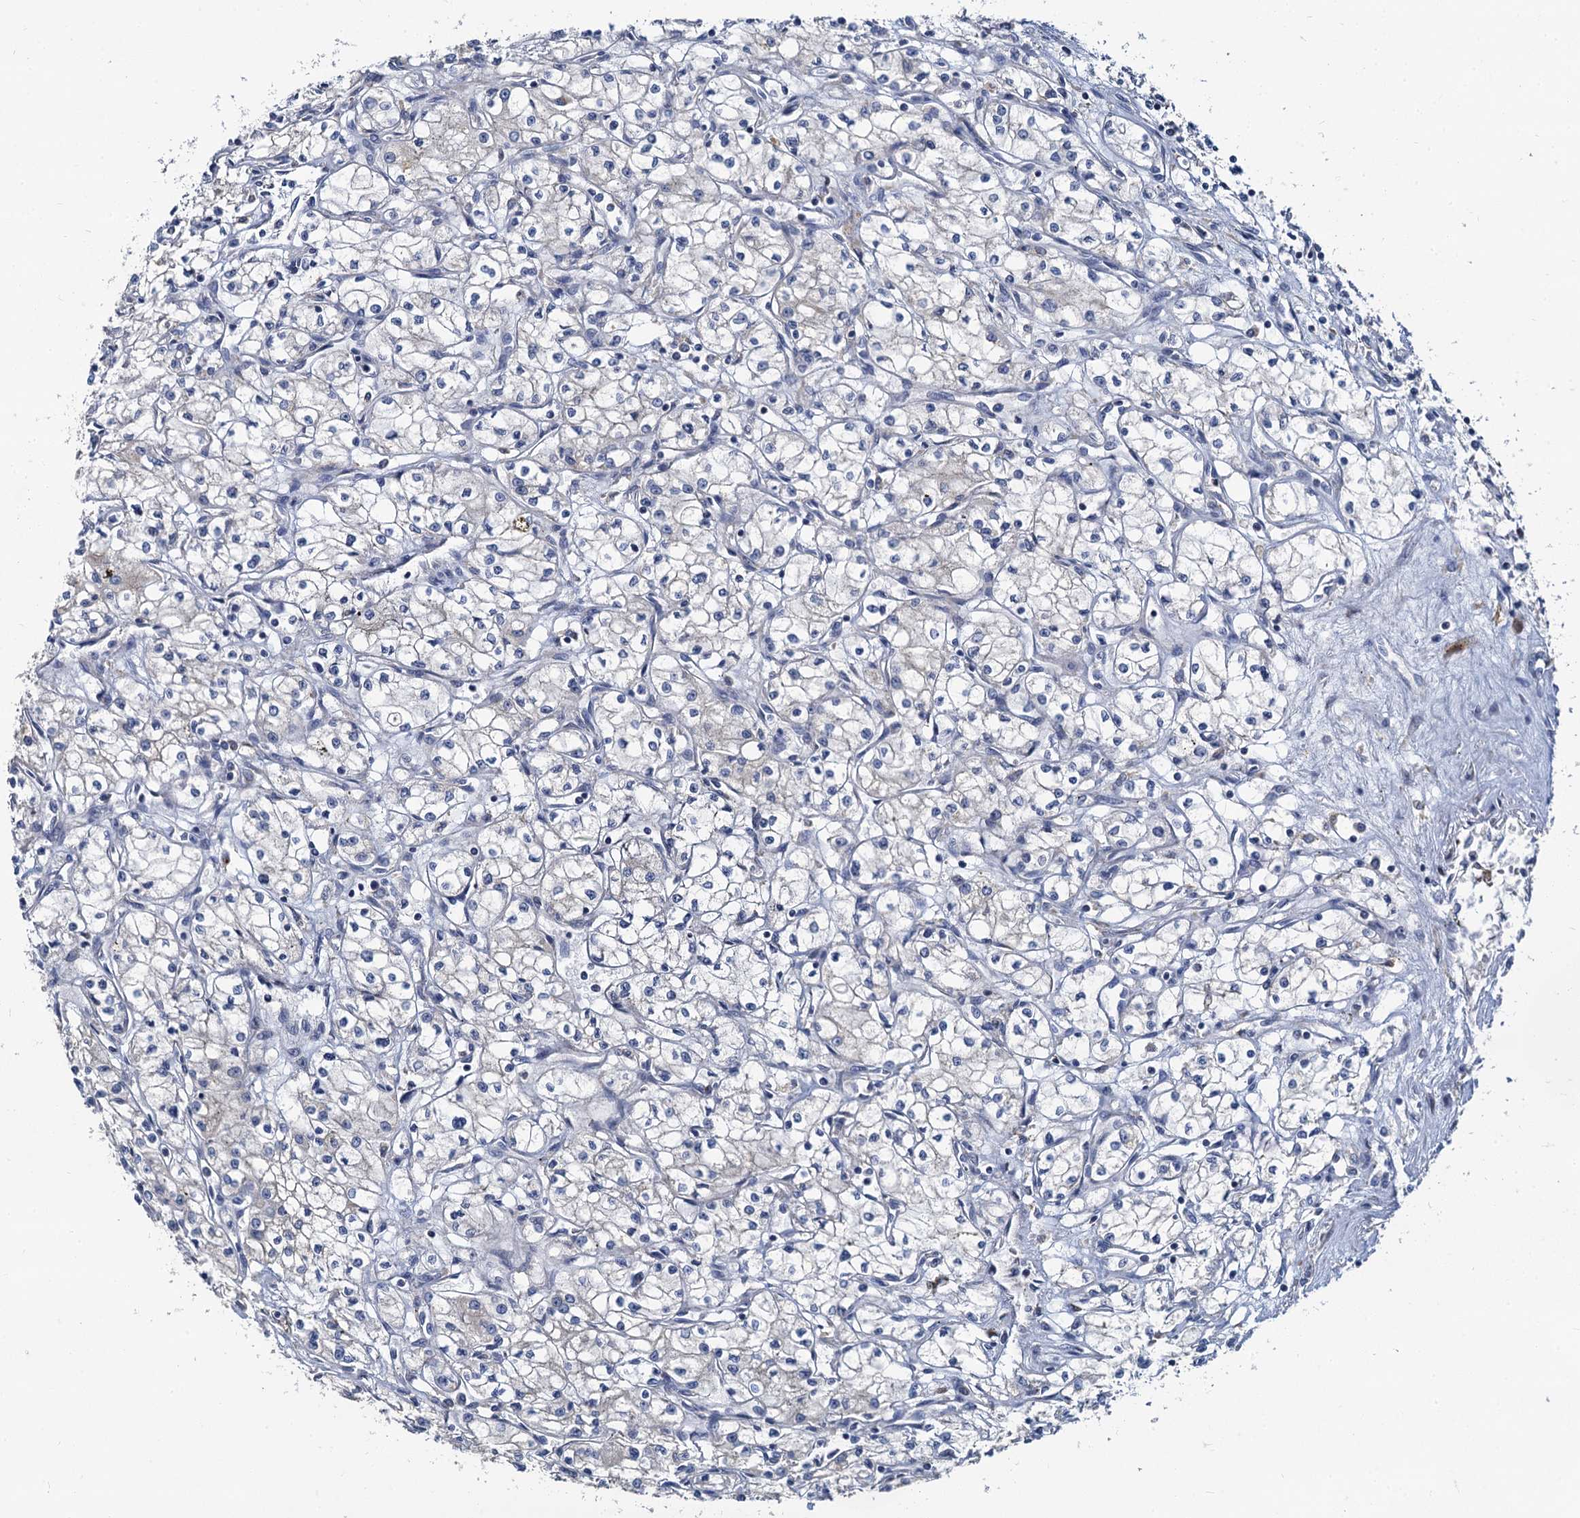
{"staining": {"intensity": "negative", "quantity": "none", "location": "none"}, "tissue": "renal cancer", "cell_type": "Tumor cells", "image_type": "cancer", "snomed": [{"axis": "morphology", "description": "Adenocarcinoma, NOS"}, {"axis": "topography", "description": "Kidney"}], "caption": "This image is of renal cancer (adenocarcinoma) stained with IHC to label a protein in brown with the nuclei are counter-stained blue. There is no positivity in tumor cells.", "gene": "NKAPD1", "patient": {"sex": "male", "age": 59}}